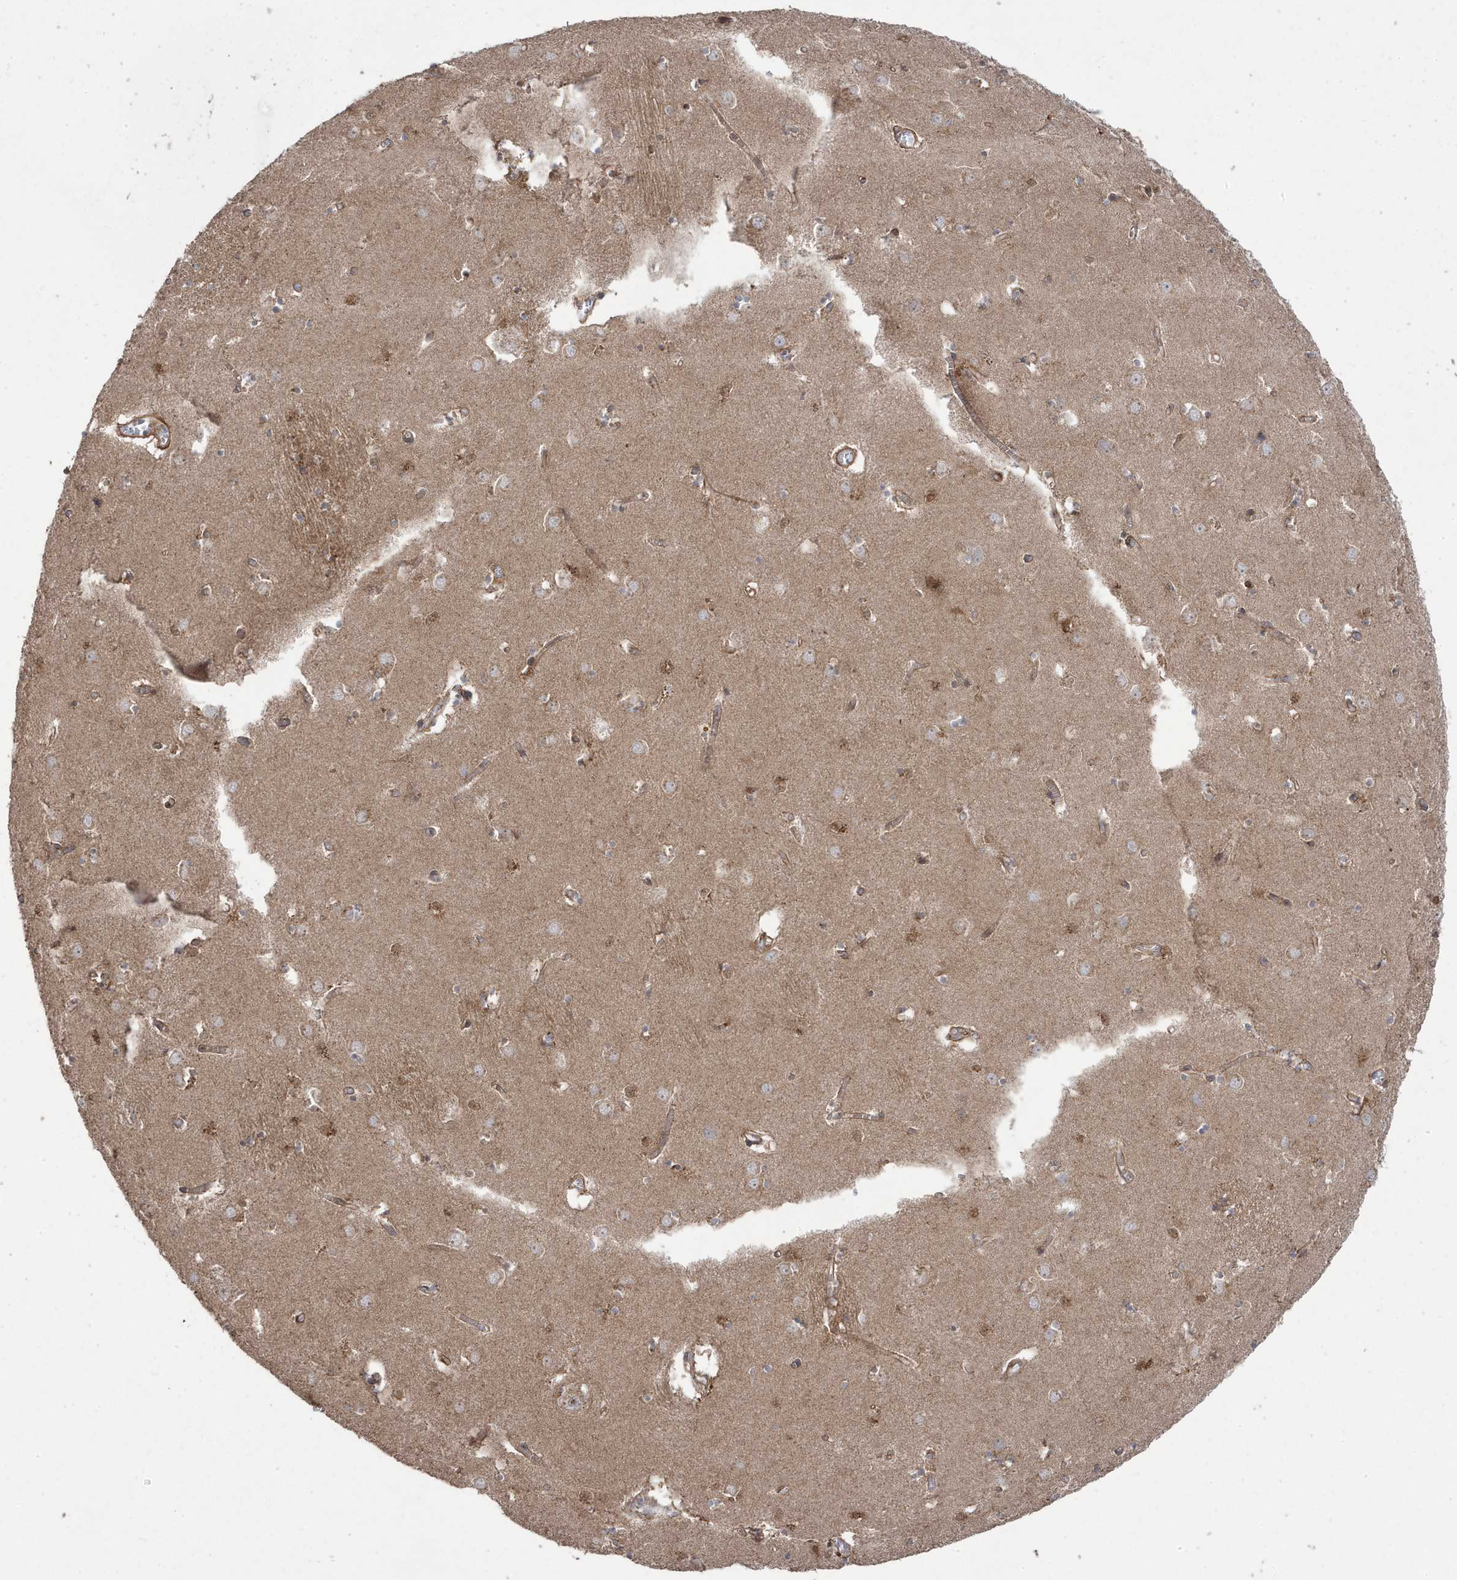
{"staining": {"intensity": "strong", "quantity": "25%-75%", "location": "cytoplasmic/membranous,nuclear"}, "tissue": "caudate", "cell_type": "Glial cells", "image_type": "normal", "snomed": [{"axis": "morphology", "description": "Normal tissue, NOS"}, {"axis": "topography", "description": "Lateral ventricle wall"}], "caption": "Strong cytoplasmic/membranous,nuclear positivity is appreciated in about 25%-75% of glial cells in normal caudate. Using DAB (brown) and hematoxylin (blue) stains, captured at high magnification using brightfield microscopy.", "gene": "CETN3", "patient": {"sex": "male", "age": 70}}